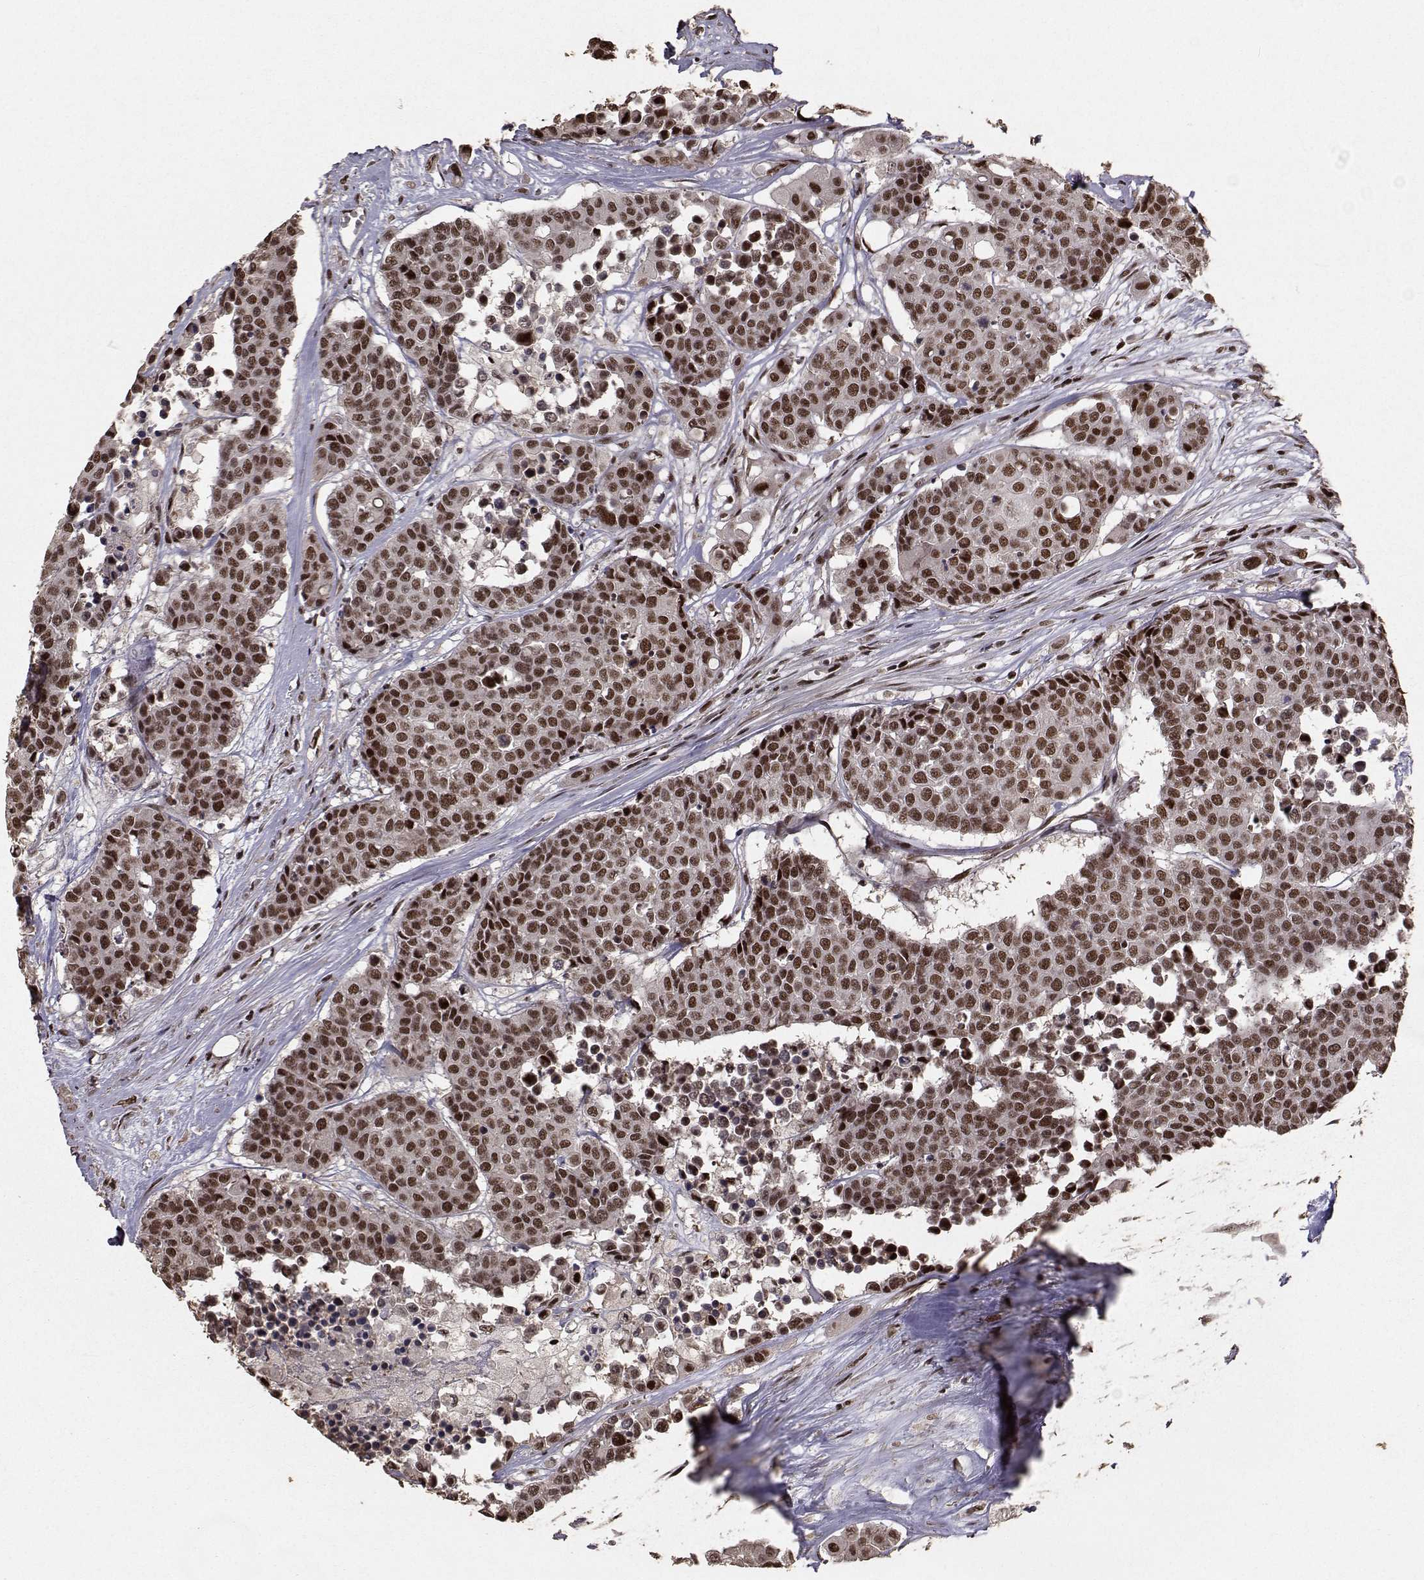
{"staining": {"intensity": "strong", "quantity": ">75%", "location": "nuclear"}, "tissue": "carcinoid", "cell_type": "Tumor cells", "image_type": "cancer", "snomed": [{"axis": "morphology", "description": "Carcinoid, malignant, NOS"}, {"axis": "topography", "description": "Colon"}], "caption": "This micrograph reveals carcinoid stained with IHC to label a protein in brown. The nuclear of tumor cells show strong positivity for the protein. Nuclei are counter-stained blue.", "gene": "SF1", "patient": {"sex": "male", "age": 81}}